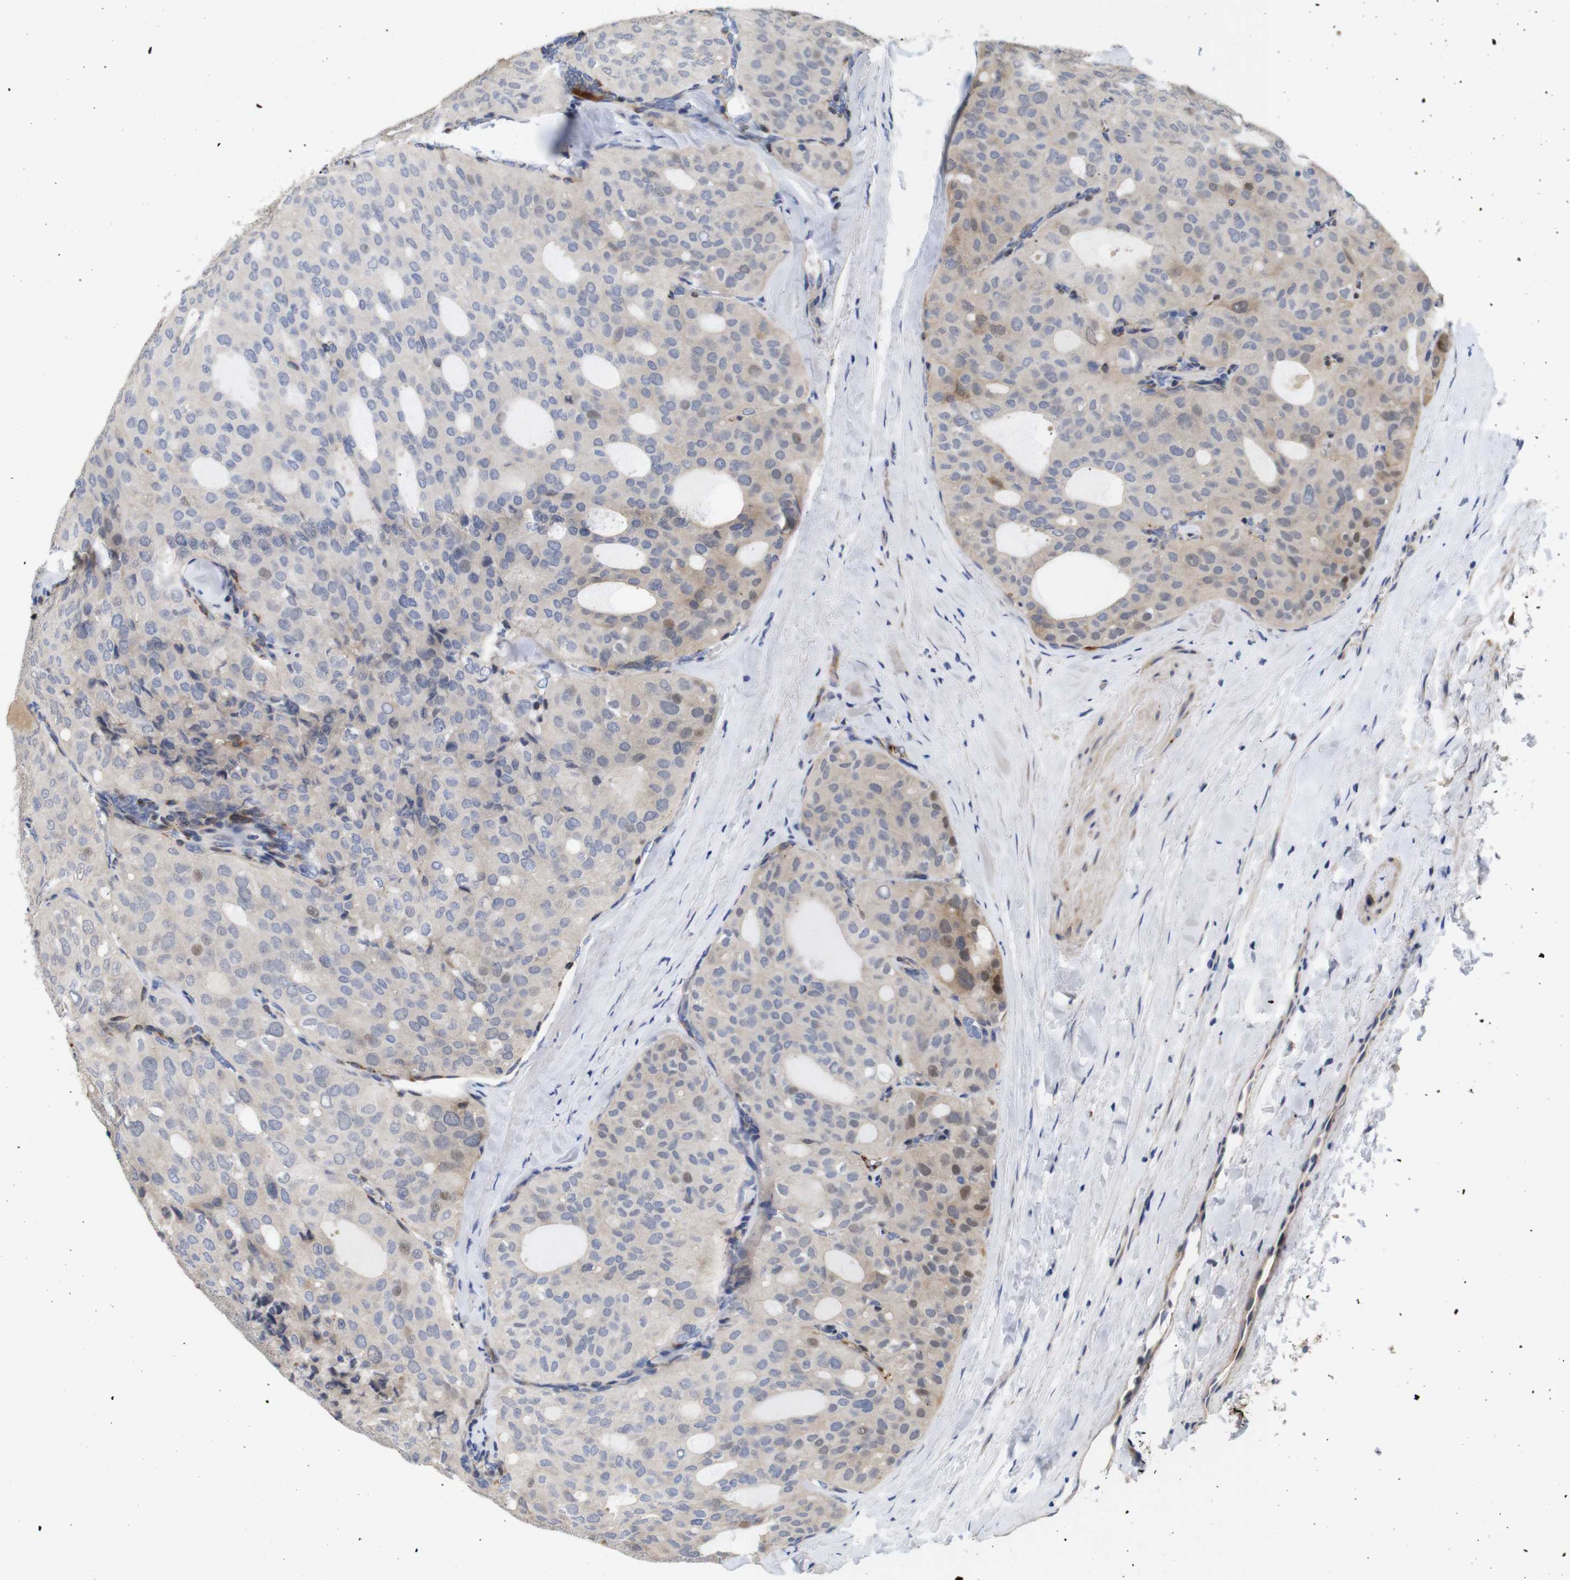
{"staining": {"intensity": "weak", "quantity": "<25%", "location": "cytoplasmic/membranous"}, "tissue": "thyroid cancer", "cell_type": "Tumor cells", "image_type": "cancer", "snomed": [{"axis": "morphology", "description": "Follicular adenoma carcinoma, NOS"}, {"axis": "topography", "description": "Thyroid gland"}], "caption": "DAB (3,3'-diaminobenzidine) immunohistochemical staining of thyroid cancer (follicular adenoma carcinoma) displays no significant staining in tumor cells.", "gene": "SPRY3", "patient": {"sex": "male", "age": 75}}